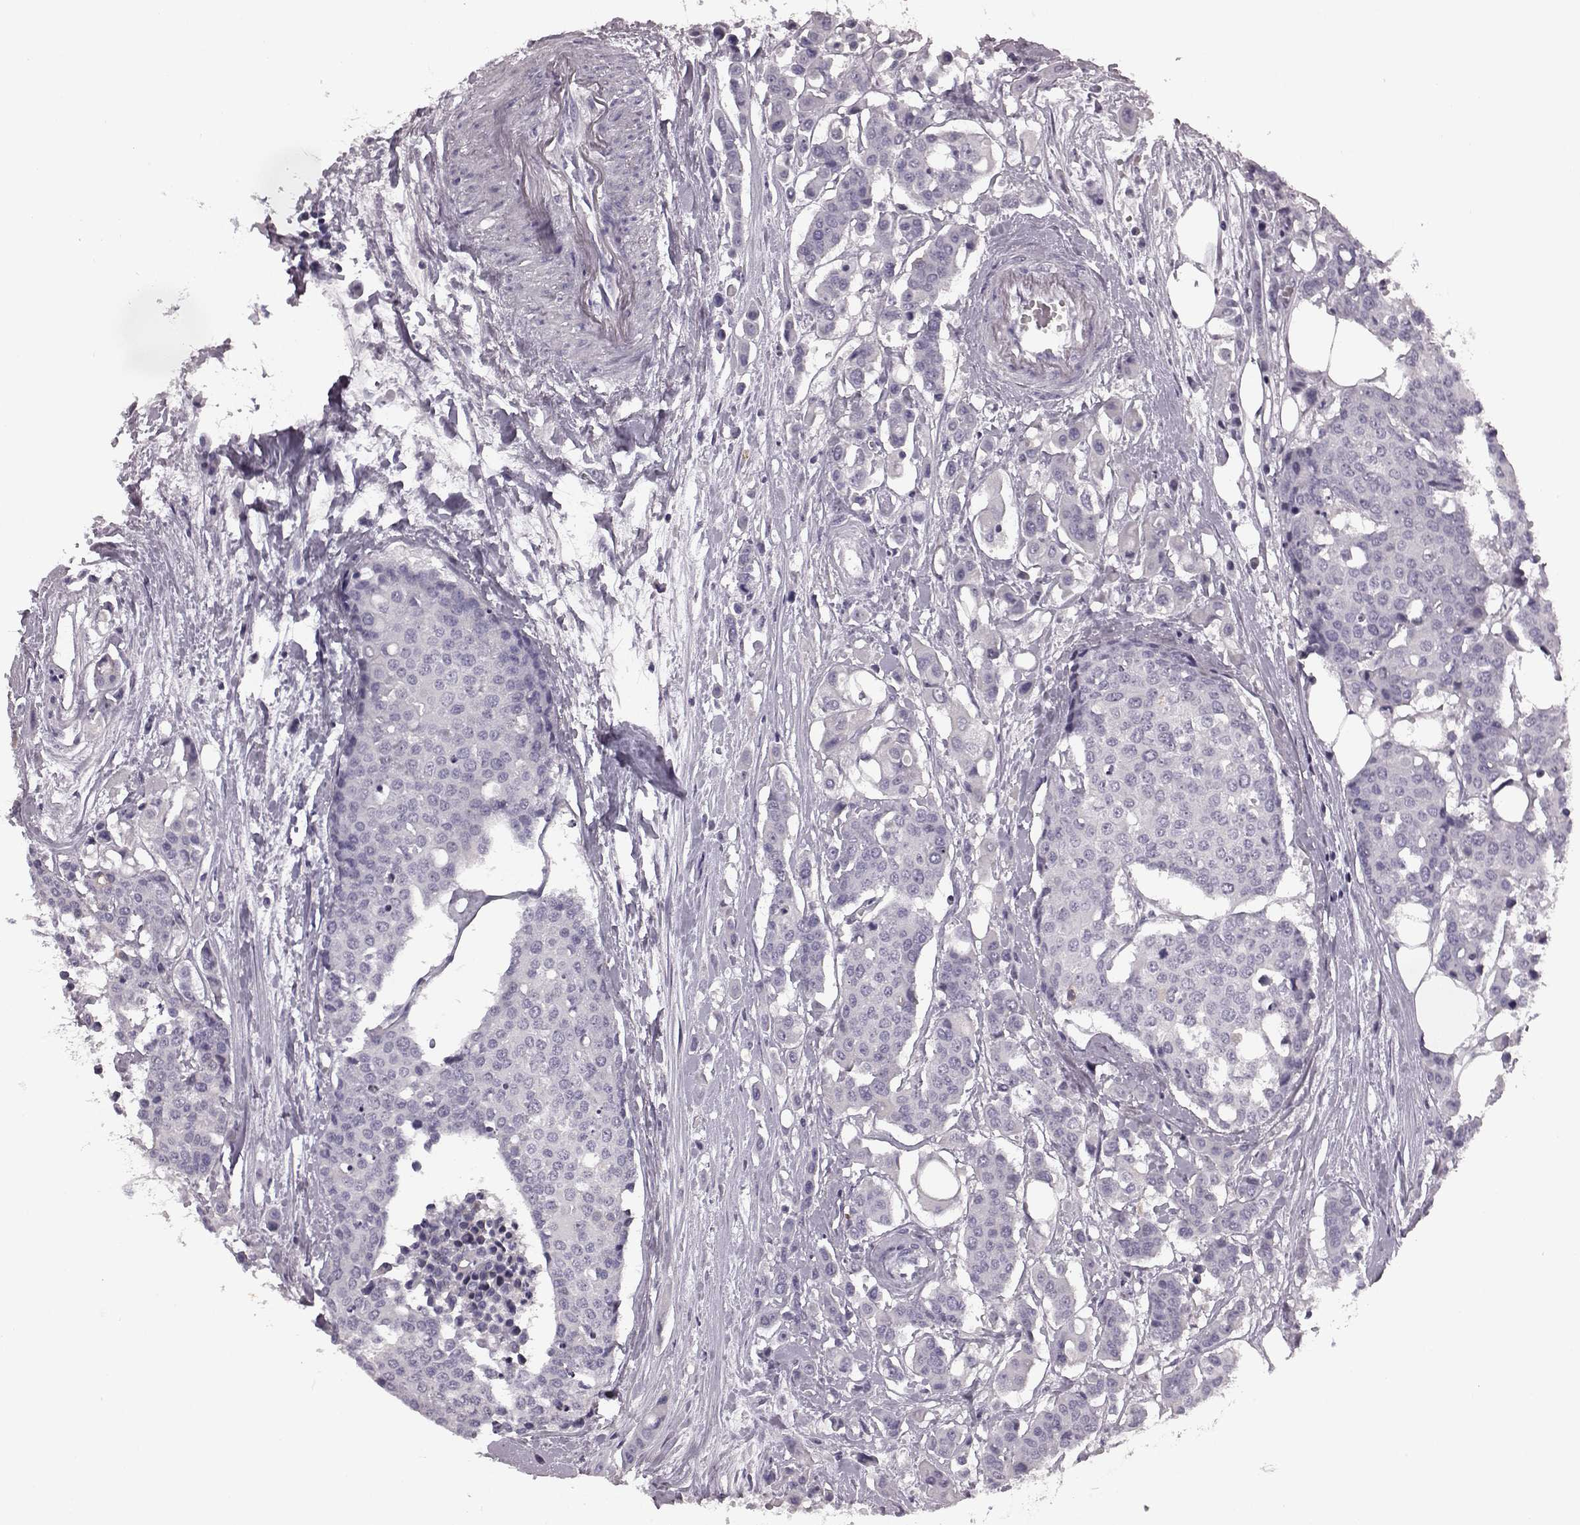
{"staining": {"intensity": "negative", "quantity": "none", "location": "none"}, "tissue": "carcinoid", "cell_type": "Tumor cells", "image_type": "cancer", "snomed": [{"axis": "morphology", "description": "Carcinoid, malignant, NOS"}, {"axis": "topography", "description": "Colon"}], "caption": "There is no significant positivity in tumor cells of malignant carcinoid. (DAB (3,3'-diaminobenzidine) immunohistochemistry (IHC) visualized using brightfield microscopy, high magnification).", "gene": "ODAD4", "patient": {"sex": "male", "age": 81}}